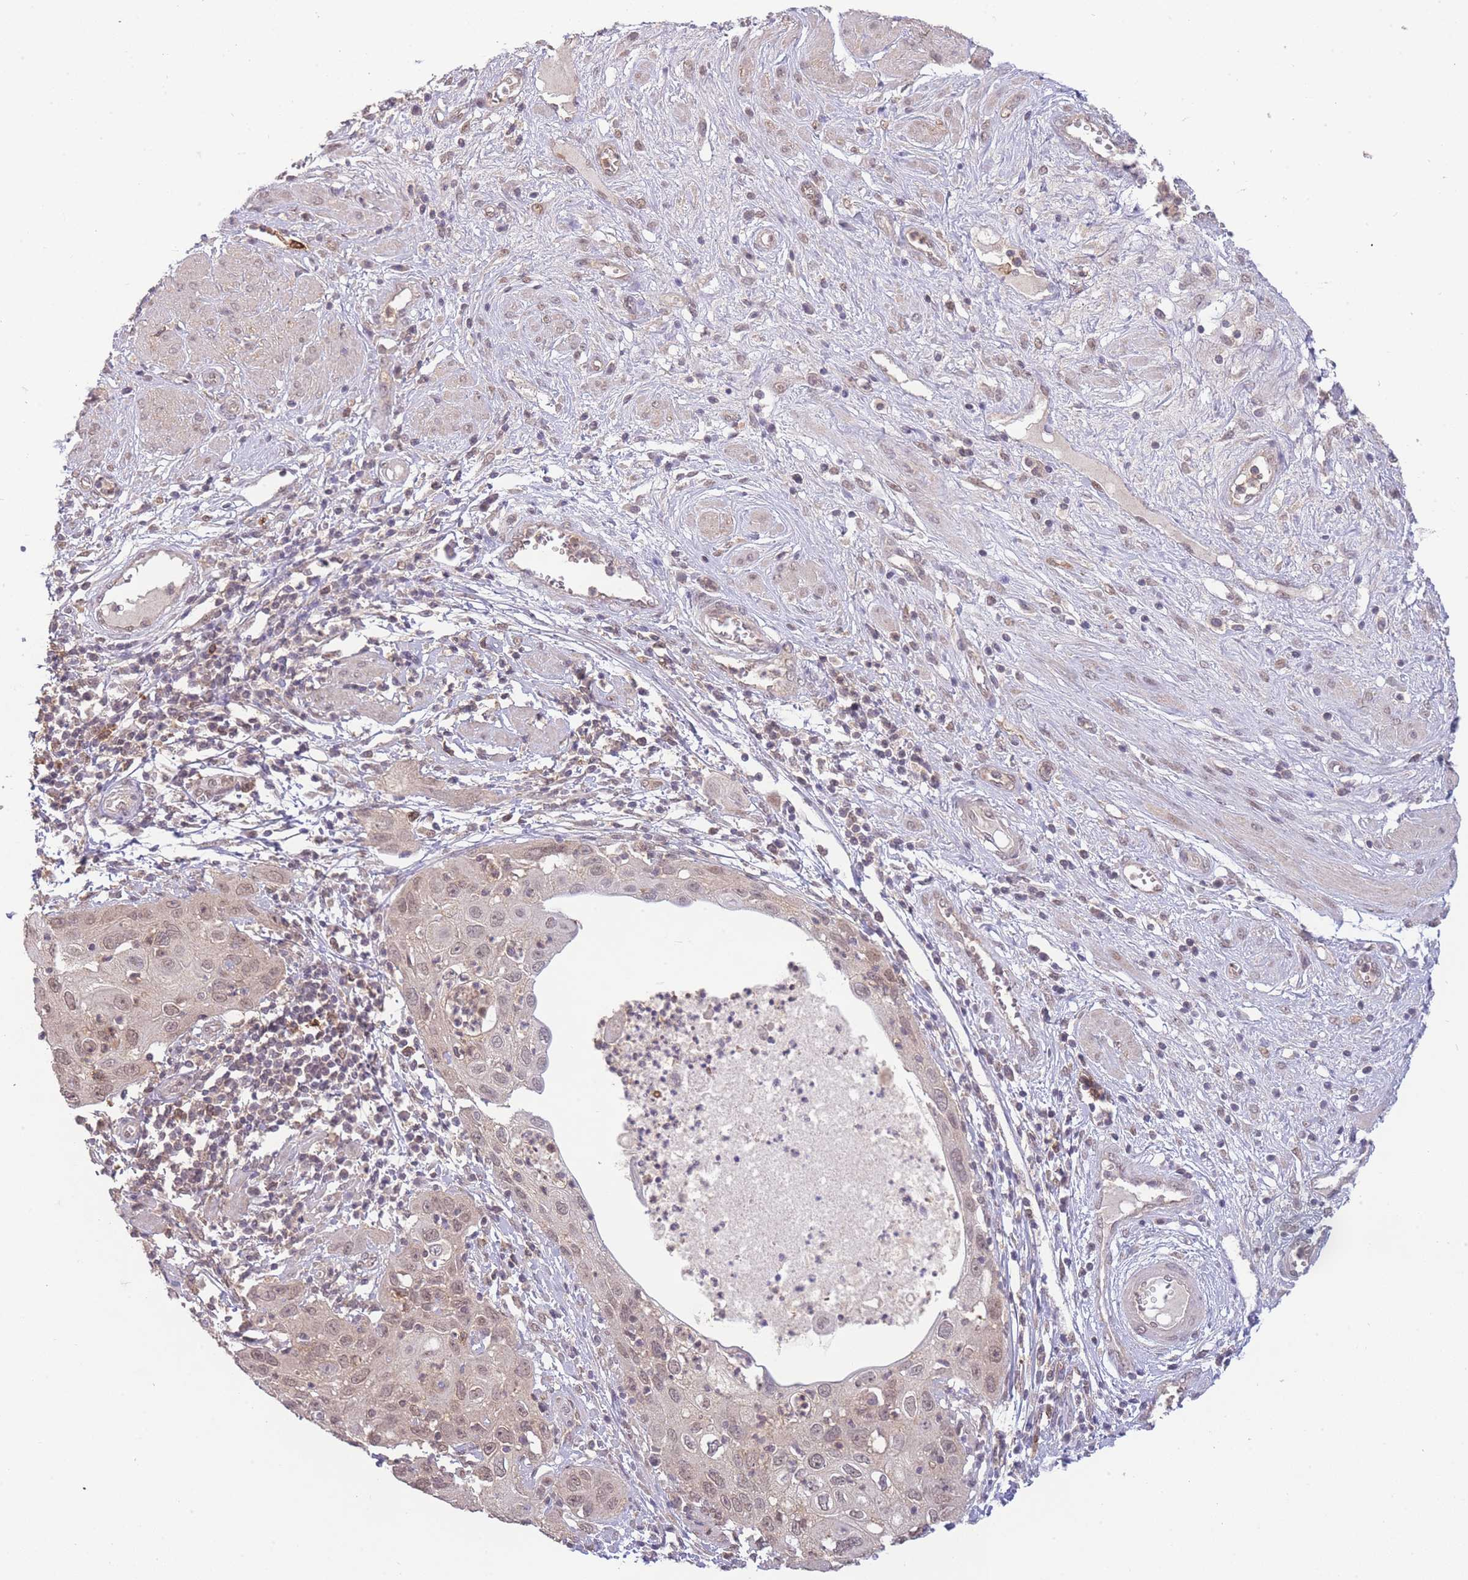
{"staining": {"intensity": "weak", "quantity": ">75%", "location": "nuclear"}, "tissue": "cervical cancer", "cell_type": "Tumor cells", "image_type": "cancer", "snomed": [{"axis": "morphology", "description": "Squamous cell carcinoma, NOS"}, {"axis": "topography", "description": "Cervix"}], "caption": "High-power microscopy captured an immunohistochemistry photomicrograph of cervical cancer (squamous cell carcinoma), revealing weak nuclear expression in about >75% of tumor cells.", "gene": "RNF144B", "patient": {"sex": "female", "age": 36}}